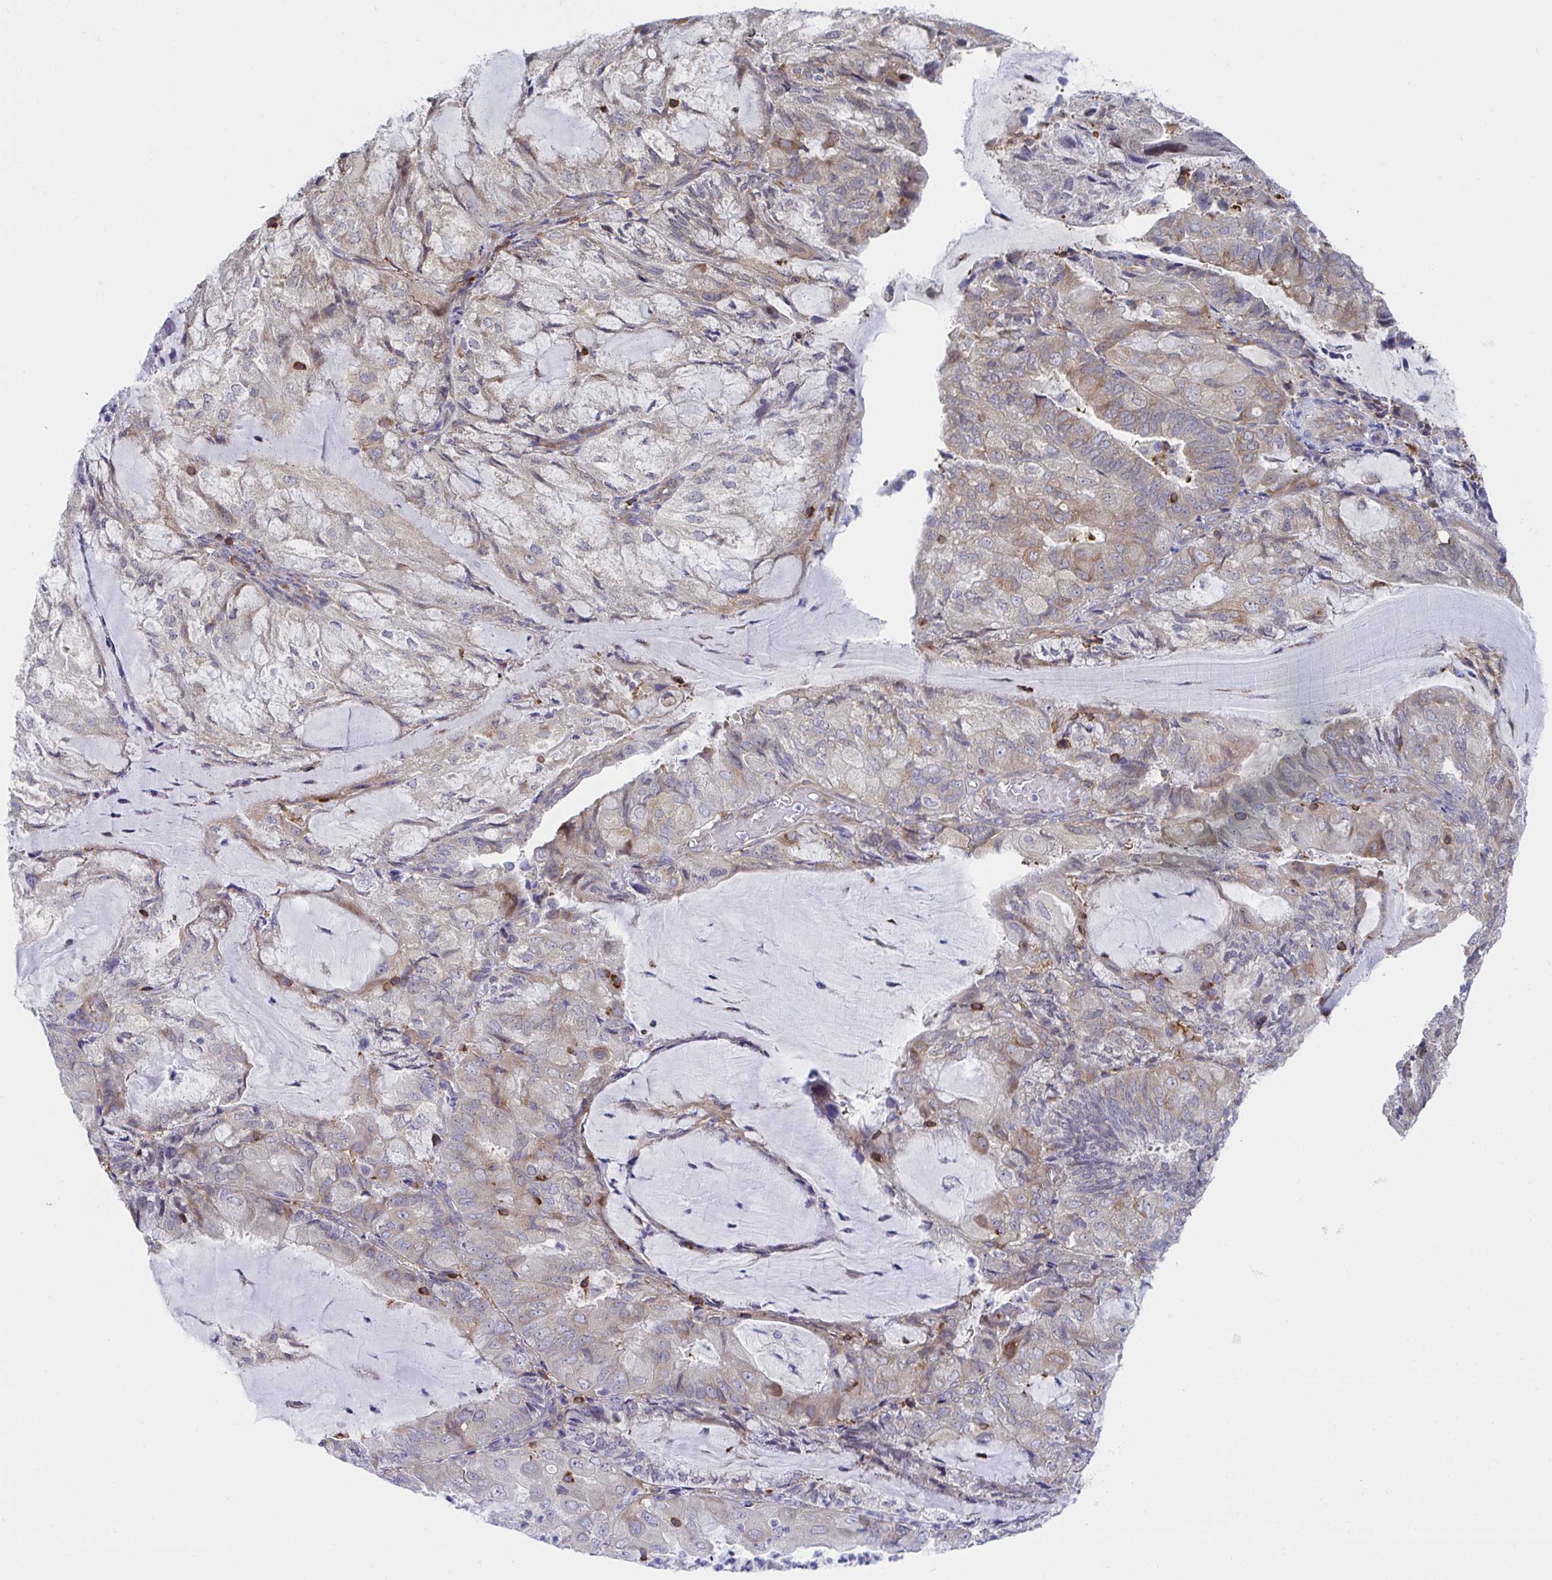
{"staining": {"intensity": "weak", "quantity": "25%-75%", "location": "cytoplasmic/membranous"}, "tissue": "endometrial cancer", "cell_type": "Tumor cells", "image_type": "cancer", "snomed": [{"axis": "morphology", "description": "Adenocarcinoma, NOS"}, {"axis": "topography", "description": "Endometrium"}], "caption": "Protein staining by IHC reveals weak cytoplasmic/membranous expression in about 25%-75% of tumor cells in endometrial cancer (adenocarcinoma).", "gene": "WNK1", "patient": {"sex": "female", "age": 81}}